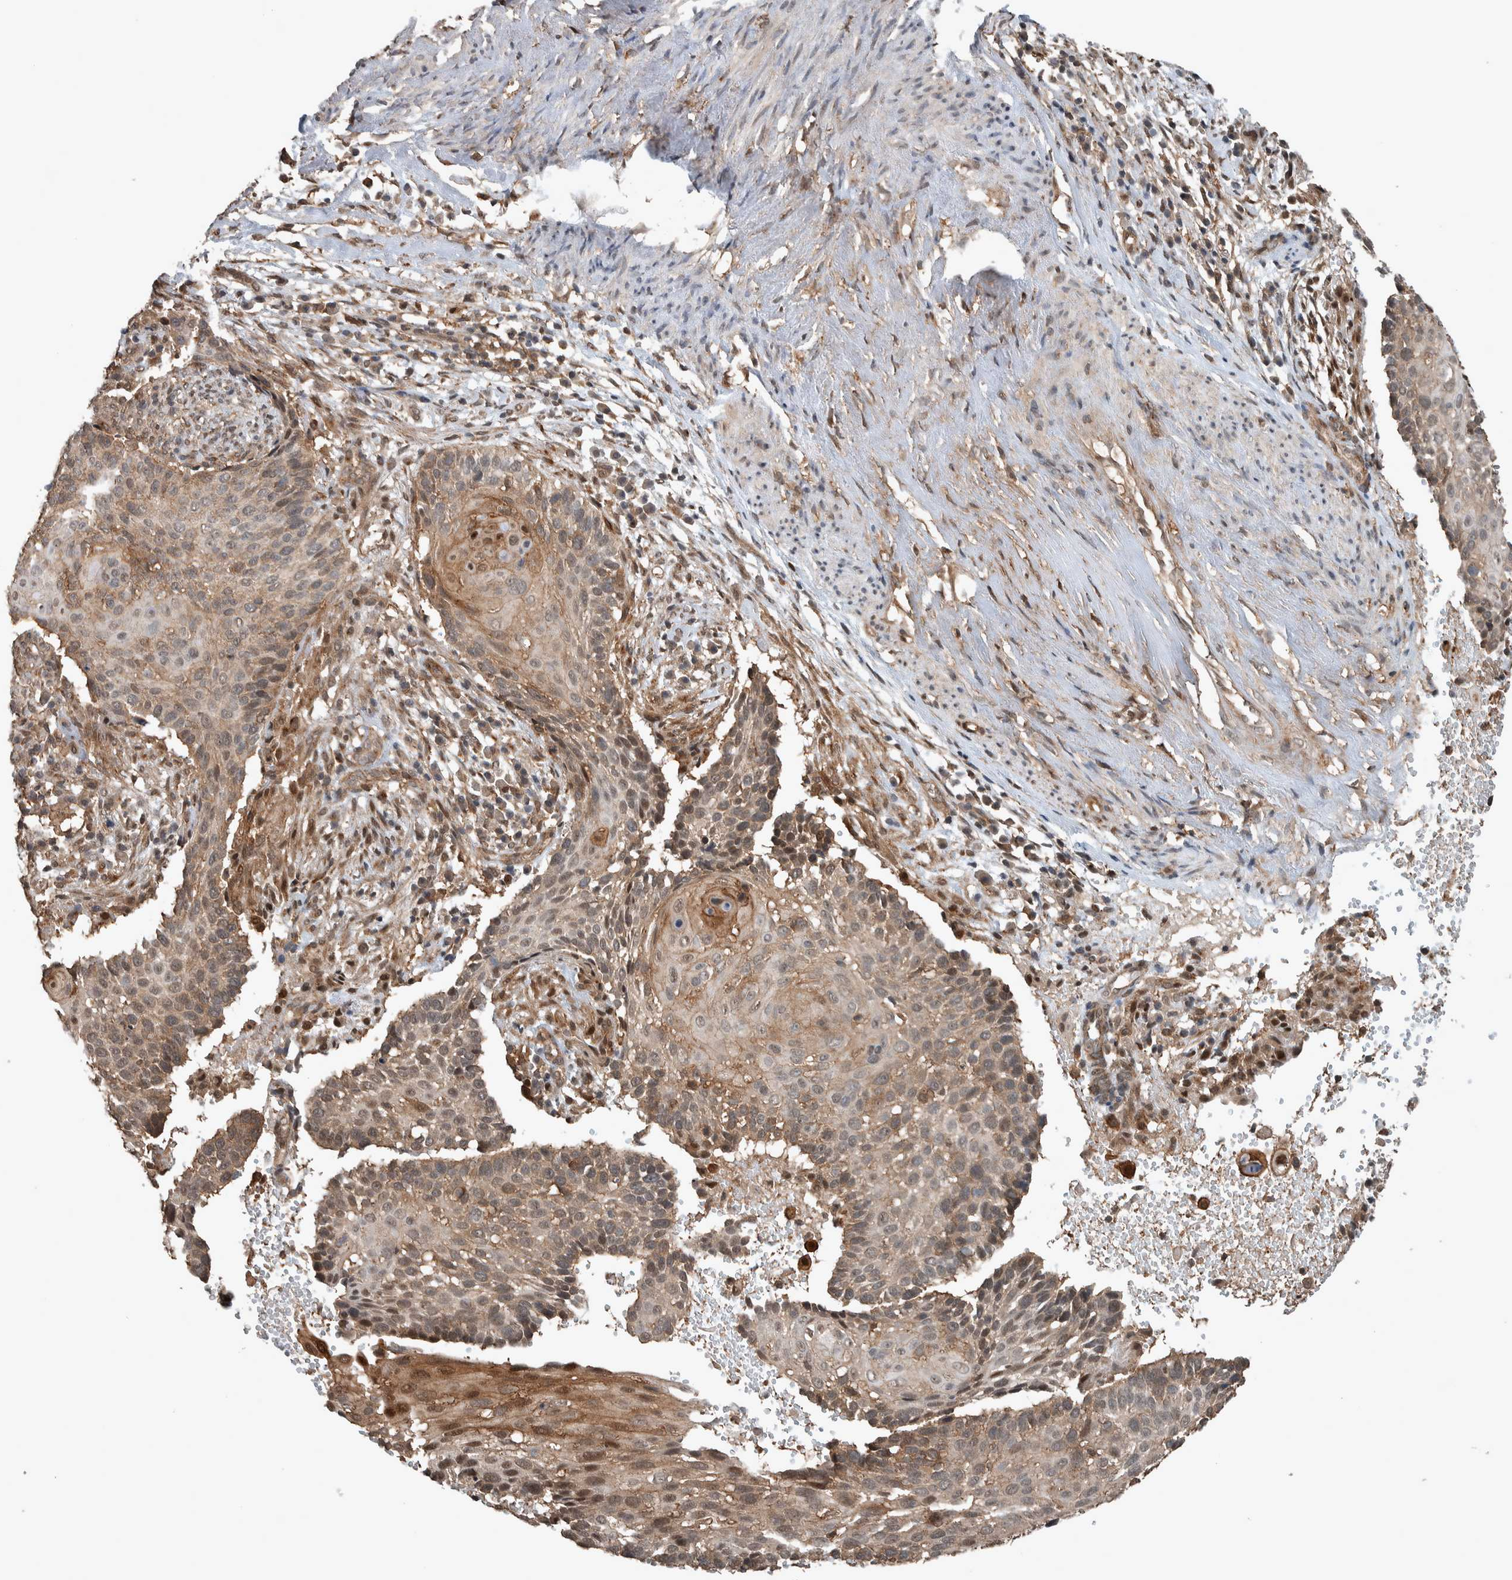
{"staining": {"intensity": "moderate", "quantity": "25%-75%", "location": "cytoplasmic/membranous,nuclear"}, "tissue": "cervical cancer", "cell_type": "Tumor cells", "image_type": "cancer", "snomed": [{"axis": "morphology", "description": "Squamous cell carcinoma, NOS"}, {"axis": "topography", "description": "Cervix"}], "caption": "Moderate cytoplasmic/membranous and nuclear staining for a protein is present in approximately 25%-75% of tumor cells of cervical cancer using IHC.", "gene": "MYO1E", "patient": {"sex": "female", "age": 74}}